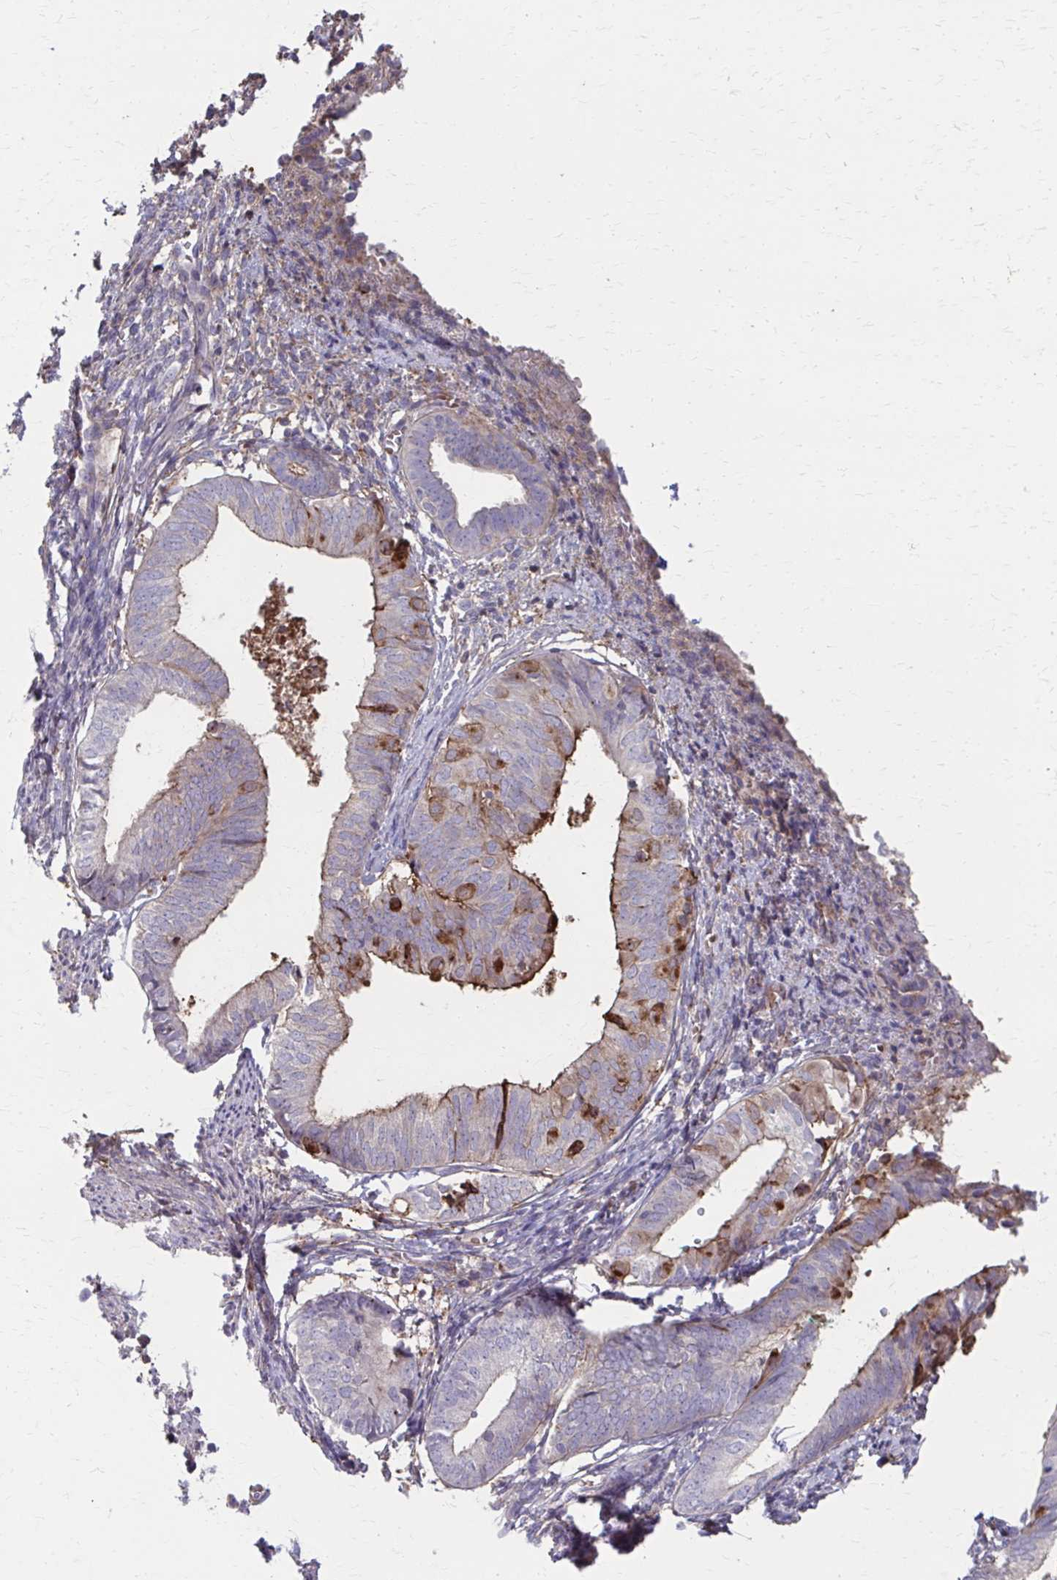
{"staining": {"intensity": "weak", "quantity": "<25%", "location": "cytoplasmic/membranous"}, "tissue": "endometrium", "cell_type": "Cells in endometrial stroma", "image_type": "normal", "snomed": [{"axis": "morphology", "description": "Normal tissue, NOS"}, {"axis": "topography", "description": "Endometrium"}], "caption": "Immunohistochemical staining of unremarkable human endometrium shows no significant expression in cells in endometrial stroma.", "gene": "MMP14", "patient": {"sex": "female", "age": 50}}